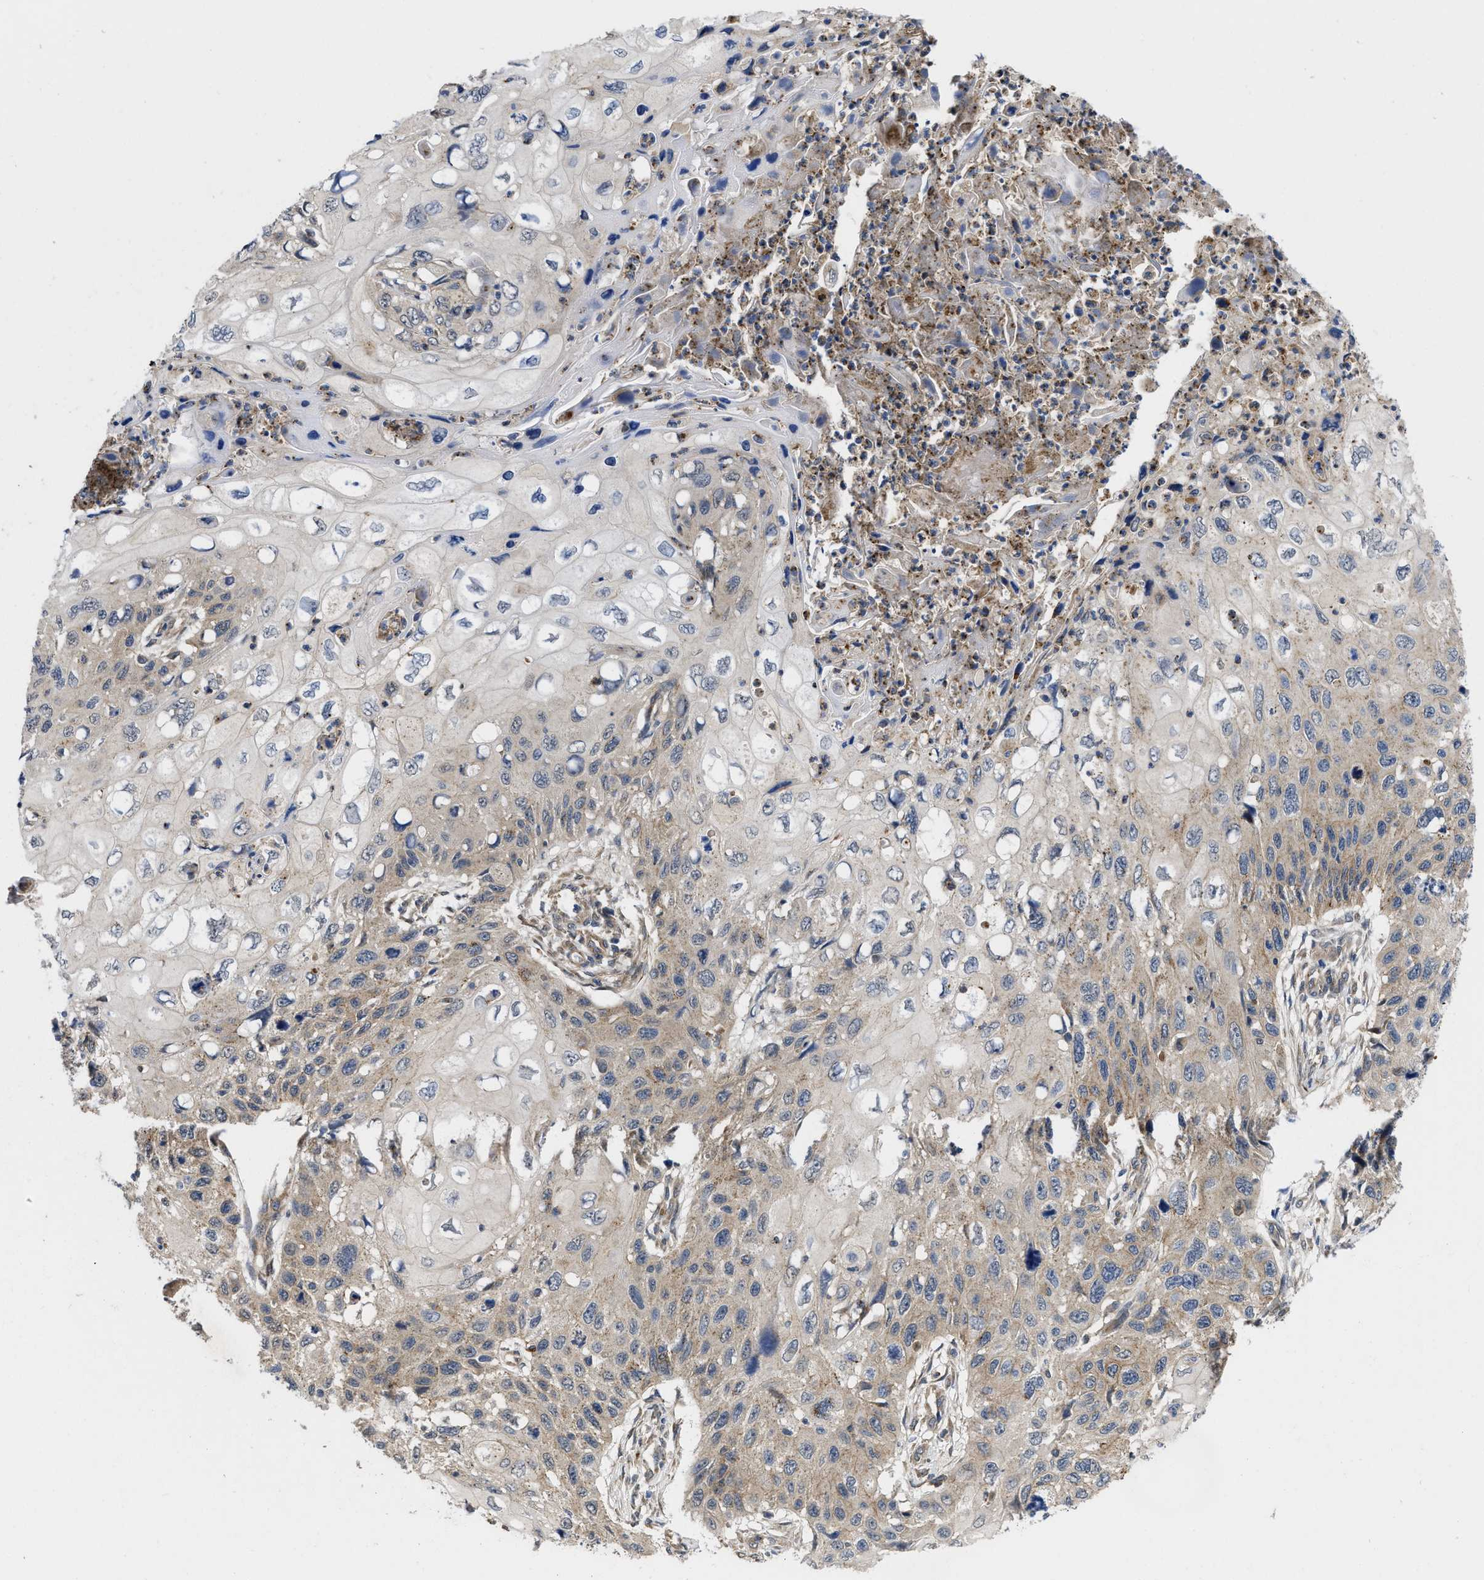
{"staining": {"intensity": "weak", "quantity": "<25%", "location": "cytoplasmic/membranous"}, "tissue": "cervical cancer", "cell_type": "Tumor cells", "image_type": "cancer", "snomed": [{"axis": "morphology", "description": "Squamous cell carcinoma, NOS"}, {"axis": "topography", "description": "Cervix"}], "caption": "Immunohistochemistry (IHC) histopathology image of squamous cell carcinoma (cervical) stained for a protein (brown), which displays no staining in tumor cells.", "gene": "PKD2", "patient": {"sex": "female", "age": 70}}